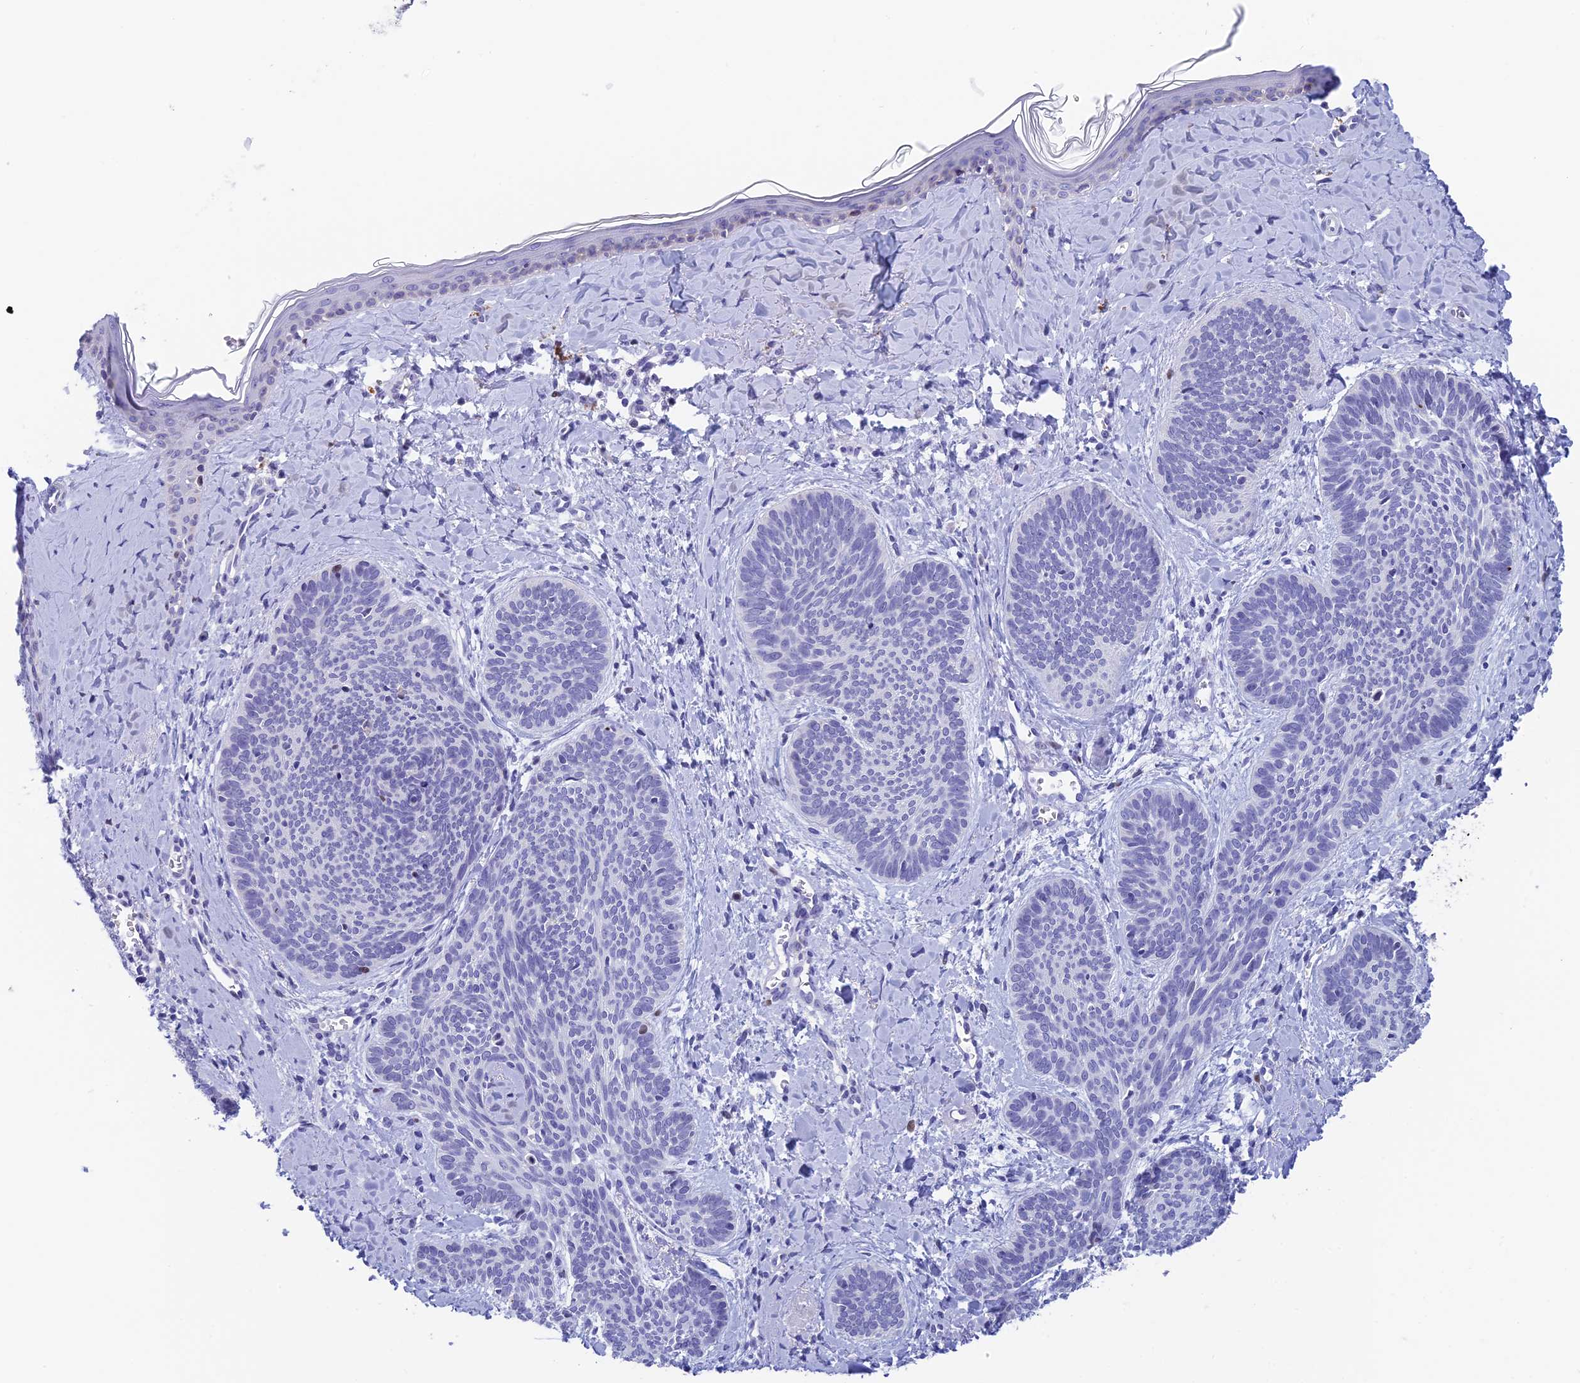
{"staining": {"intensity": "negative", "quantity": "none", "location": "none"}, "tissue": "skin cancer", "cell_type": "Tumor cells", "image_type": "cancer", "snomed": [{"axis": "morphology", "description": "Basal cell carcinoma"}, {"axis": "topography", "description": "Skin"}], "caption": "Tumor cells show no significant protein positivity in skin cancer (basal cell carcinoma).", "gene": "REXO5", "patient": {"sex": "female", "age": 81}}